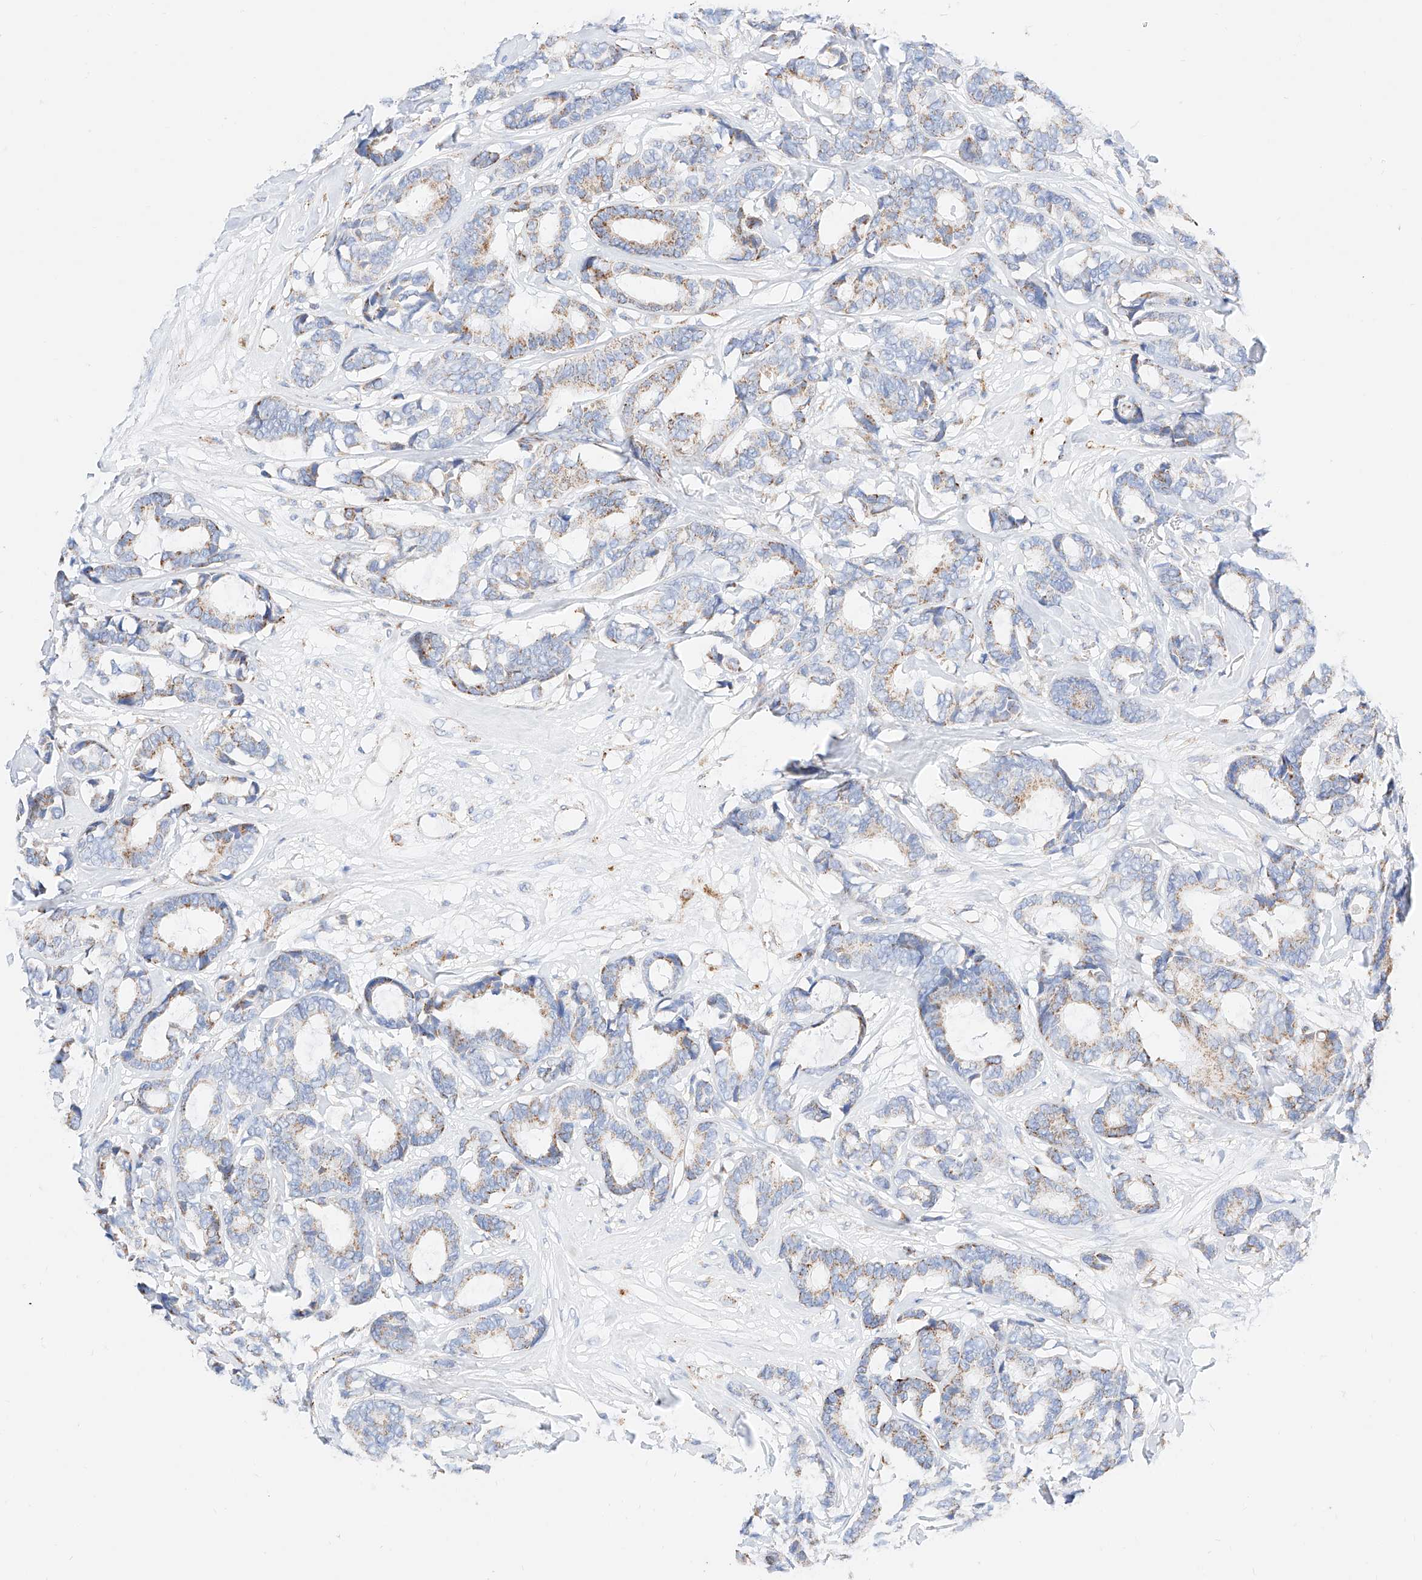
{"staining": {"intensity": "weak", "quantity": "25%-75%", "location": "cytoplasmic/membranous"}, "tissue": "breast cancer", "cell_type": "Tumor cells", "image_type": "cancer", "snomed": [{"axis": "morphology", "description": "Duct carcinoma"}, {"axis": "topography", "description": "Breast"}], "caption": "DAB (3,3'-diaminobenzidine) immunohistochemical staining of human breast cancer (intraductal carcinoma) displays weak cytoplasmic/membranous protein staining in approximately 25%-75% of tumor cells.", "gene": "C6orf62", "patient": {"sex": "female", "age": 87}}